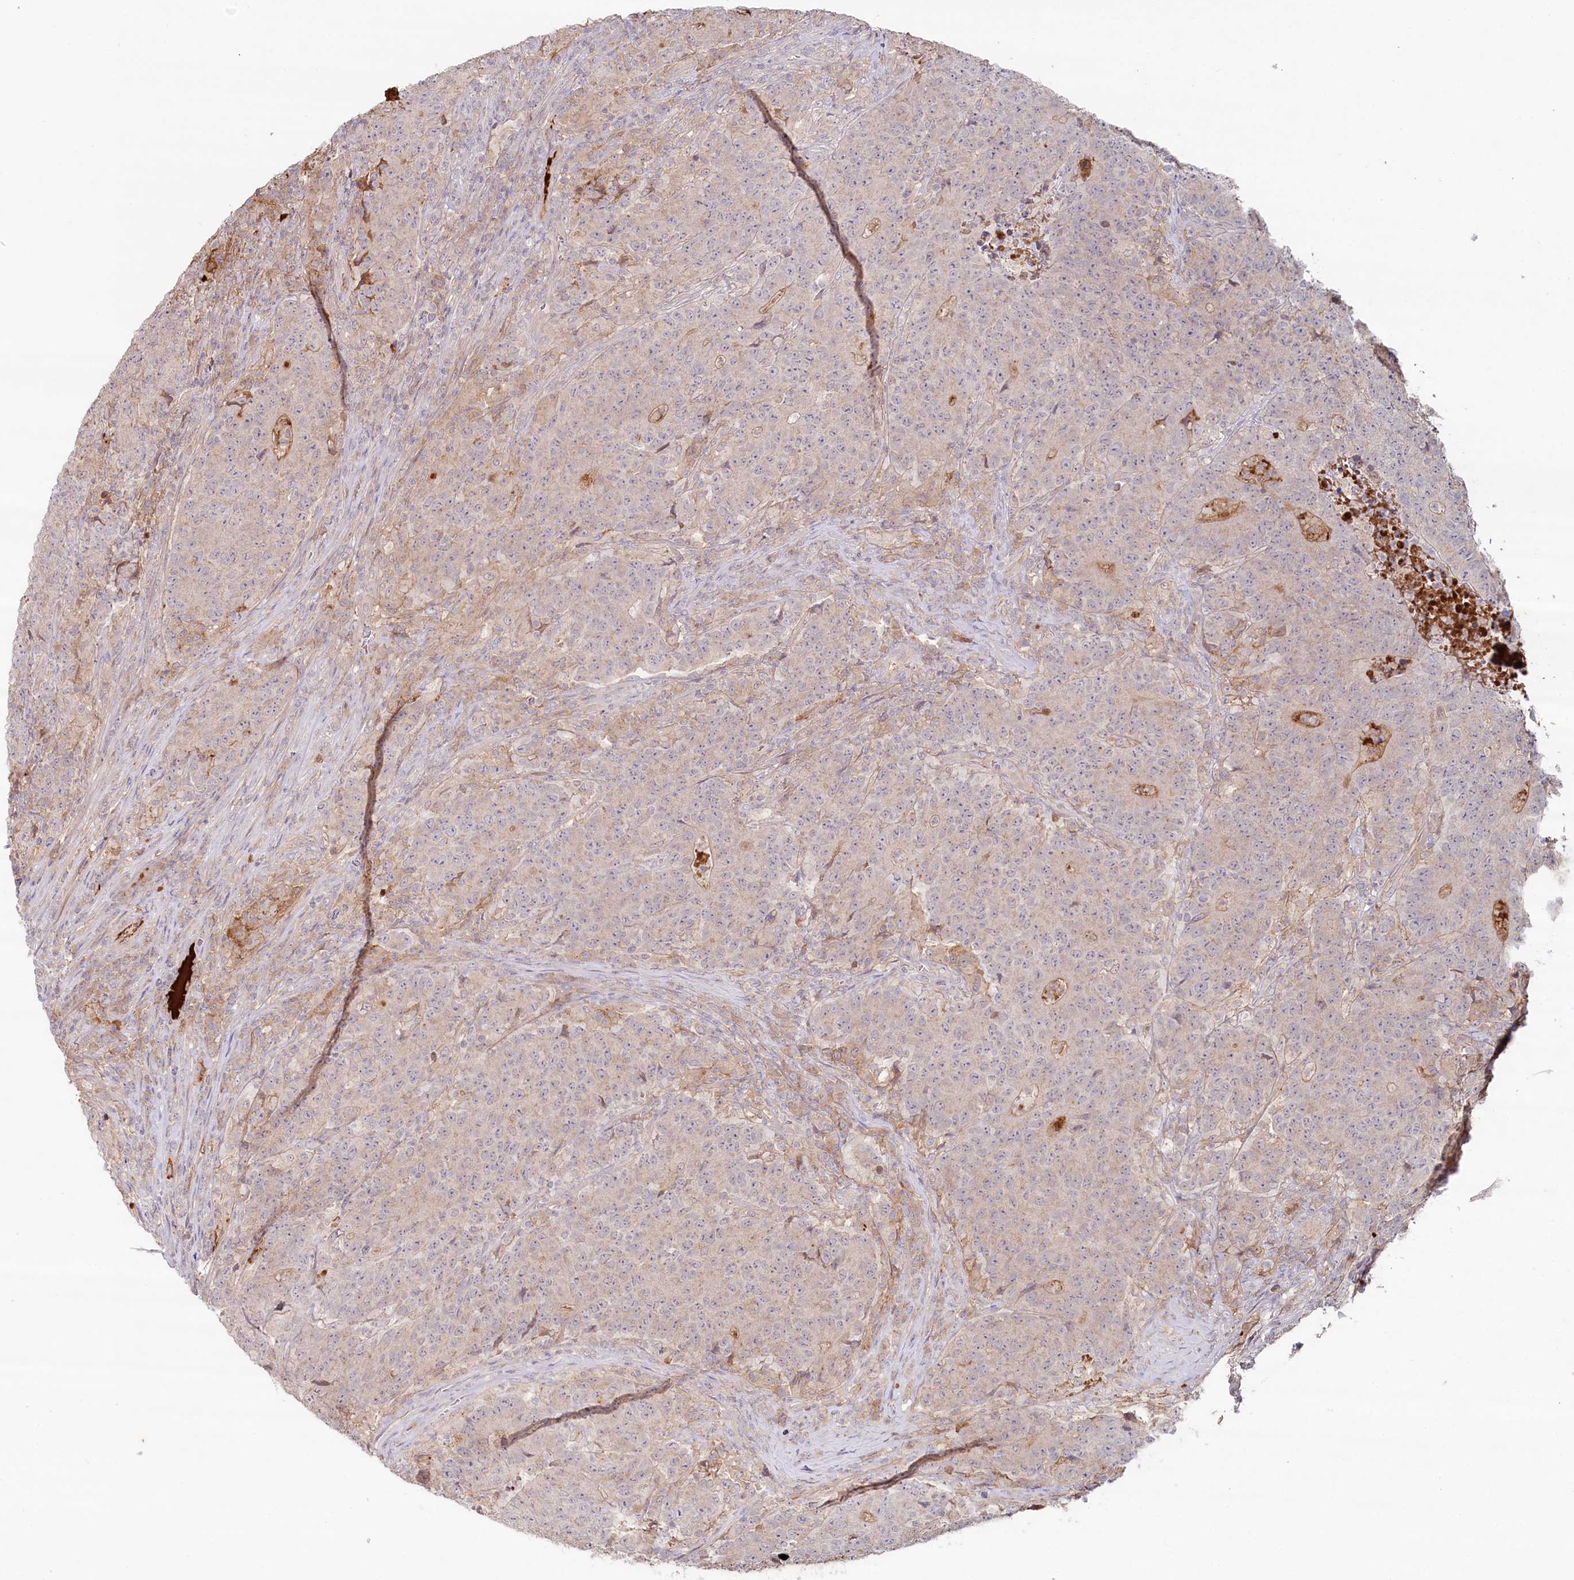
{"staining": {"intensity": "moderate", "quantity": "<25%", "location": "cytoplasmic/membranous"}, "tissue": "colorectal cancer", "cell_type": "Tumor cells", "image_type": "cancer", "snomed": [{"axis": "morphology", "description": "Adenocarcinoma, NOS"}, {"axis": "topography", "description": "Colon"}], "caption": "IHC of adenocarcinoma (colorectal) shows low levels of moderate cytoplasmic/membranous staining in about <25% of tumor cells. Nuclei are stained in blue.", "gene": "PSAPL1", "patient": {"sex": "female", "age": 75}}